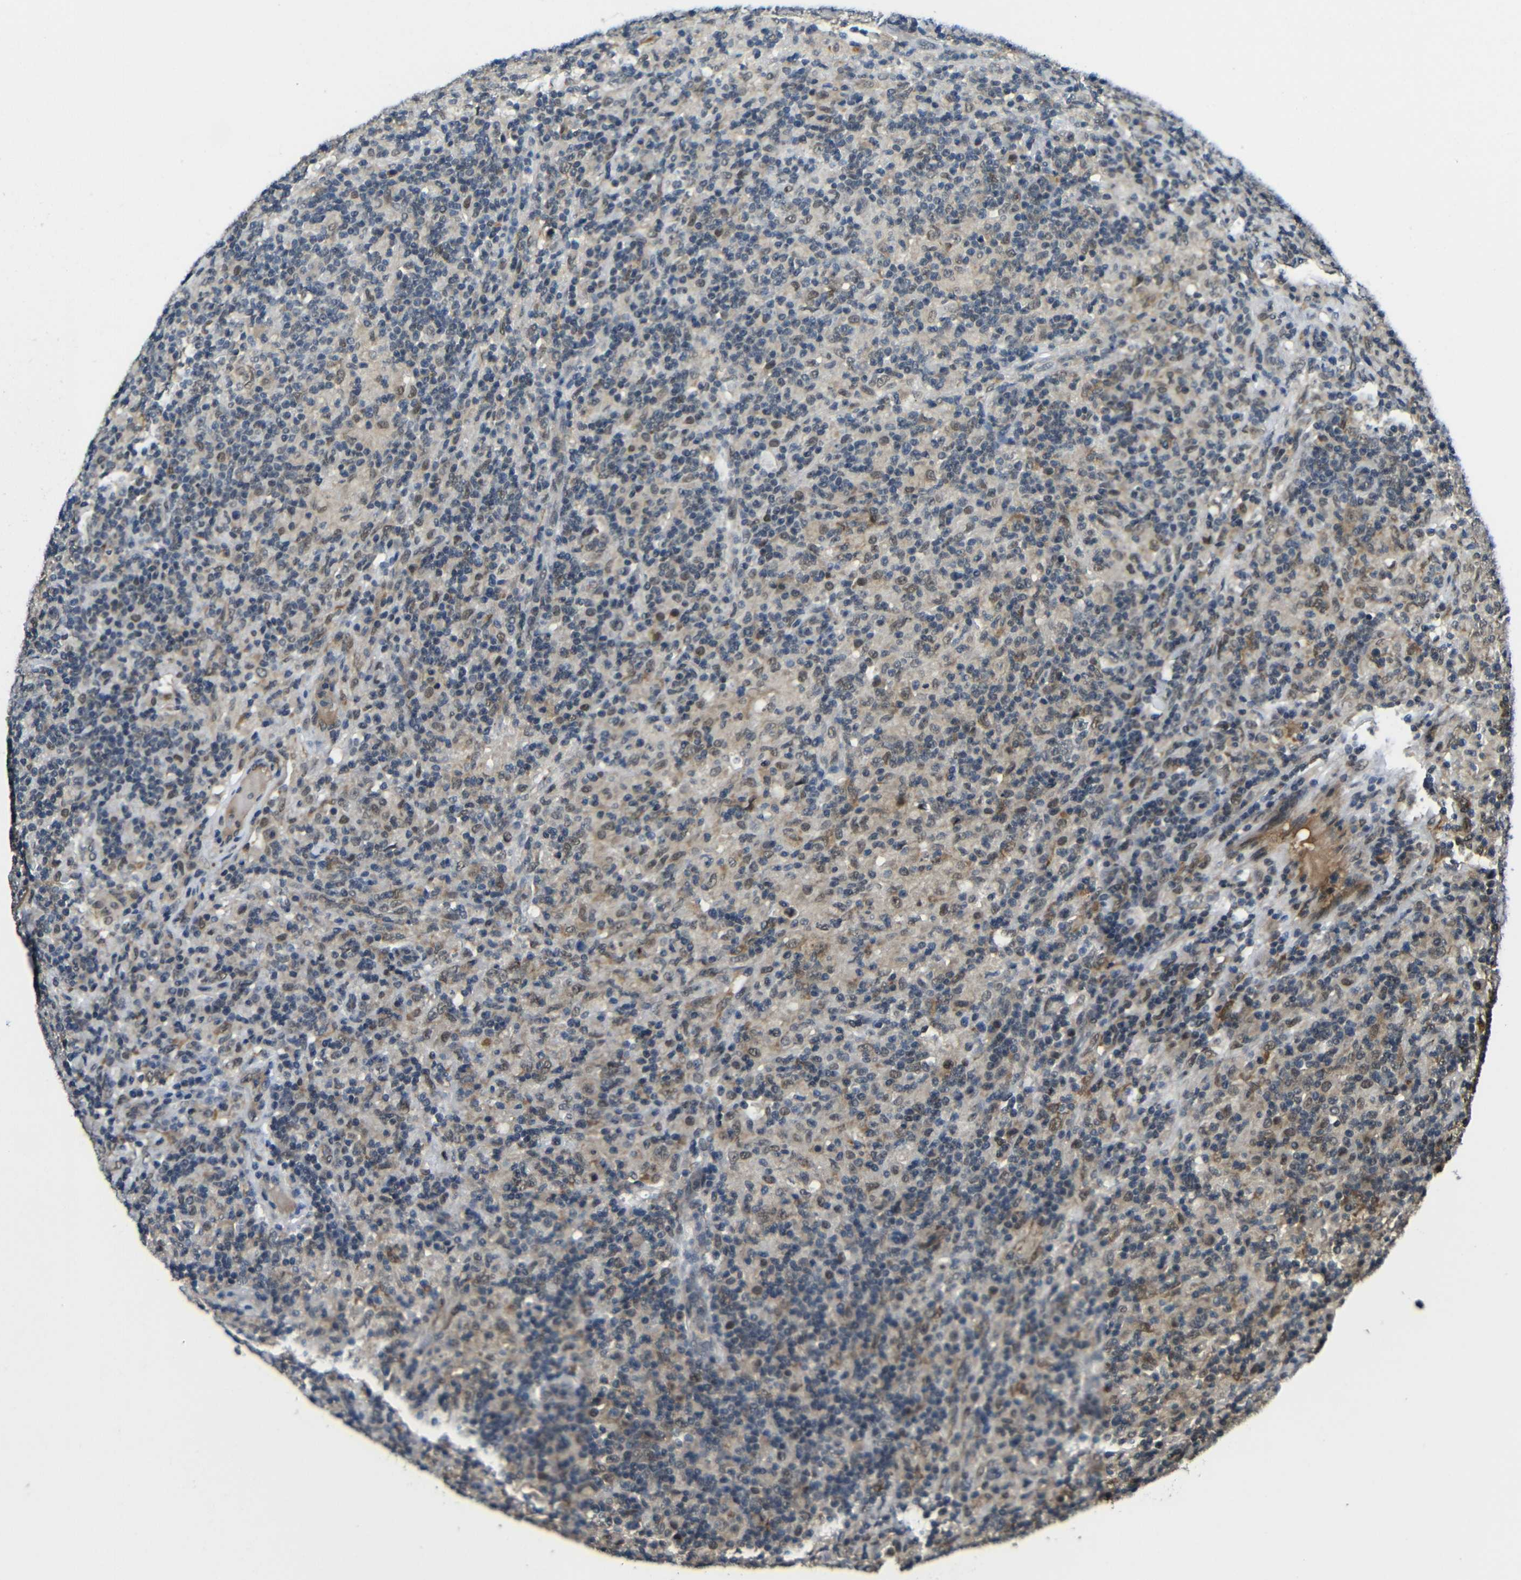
{"staining": {"intensity": "moderate", "quantity": "25%-75%", "location": "cytoplasmic/membranous"}, "tissue": "lymphoma", "cell_type": "Tumor cells", "image_type": "cancer", "snomed": [{"axis": "morphology", "description": "Hodgkin's disease, NOS"}, {"axis": "topography", "description": "Lymph node"}], "caption": "Lymphoma stained for a protein reveals moderate cytoplasmic/membranous positivity in tumor cells.", "gene": "FAM172A", "patient": {"sex": "male", "age": 70}}